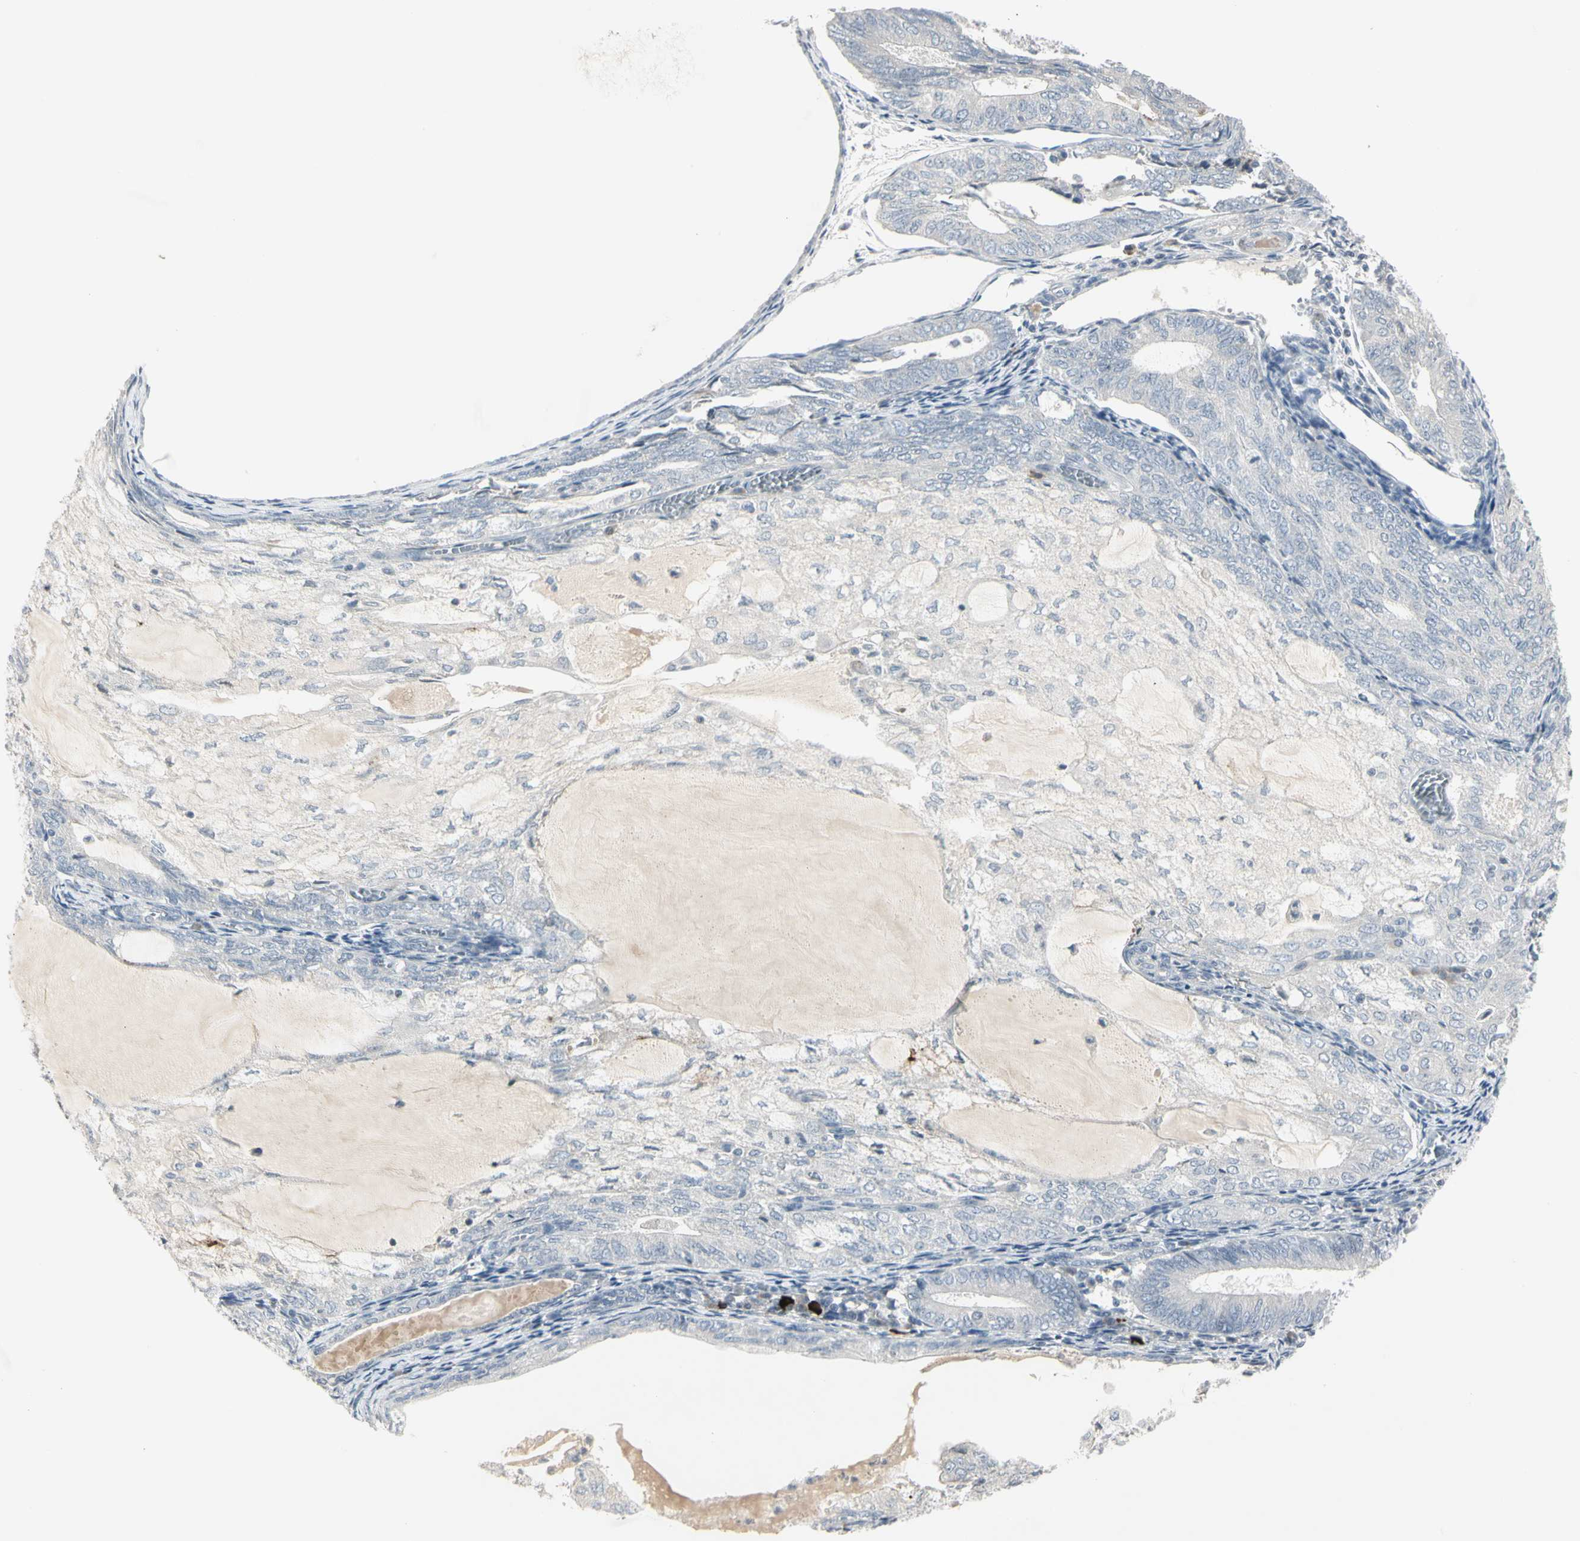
{"staining": {"intensity": "negative", "quantity": "none", "location": "none"}, "tissue": "endometrial cancer", "cell_type": "Tumor cells", "image_type": "cancer", "snomed": [{"axis": "morphology", "description": "Adenocarcinoma, NOS"}, {"axis": "topography", "description": "Endometrium"}], "caption": "High magnification brightfield microscopy of endometrial adenocarcinoma stained with DAB (3,3'-diaminobenzidine) (brown) and counterstained with hematoxylin (blue): tumor cells show no significant positivity. (DAB (3,3'-diaminobenzidine) immunohistochemistry, high magnification).", "gene": "DMPK", "patient": {"sex": "female", "age": 81}}